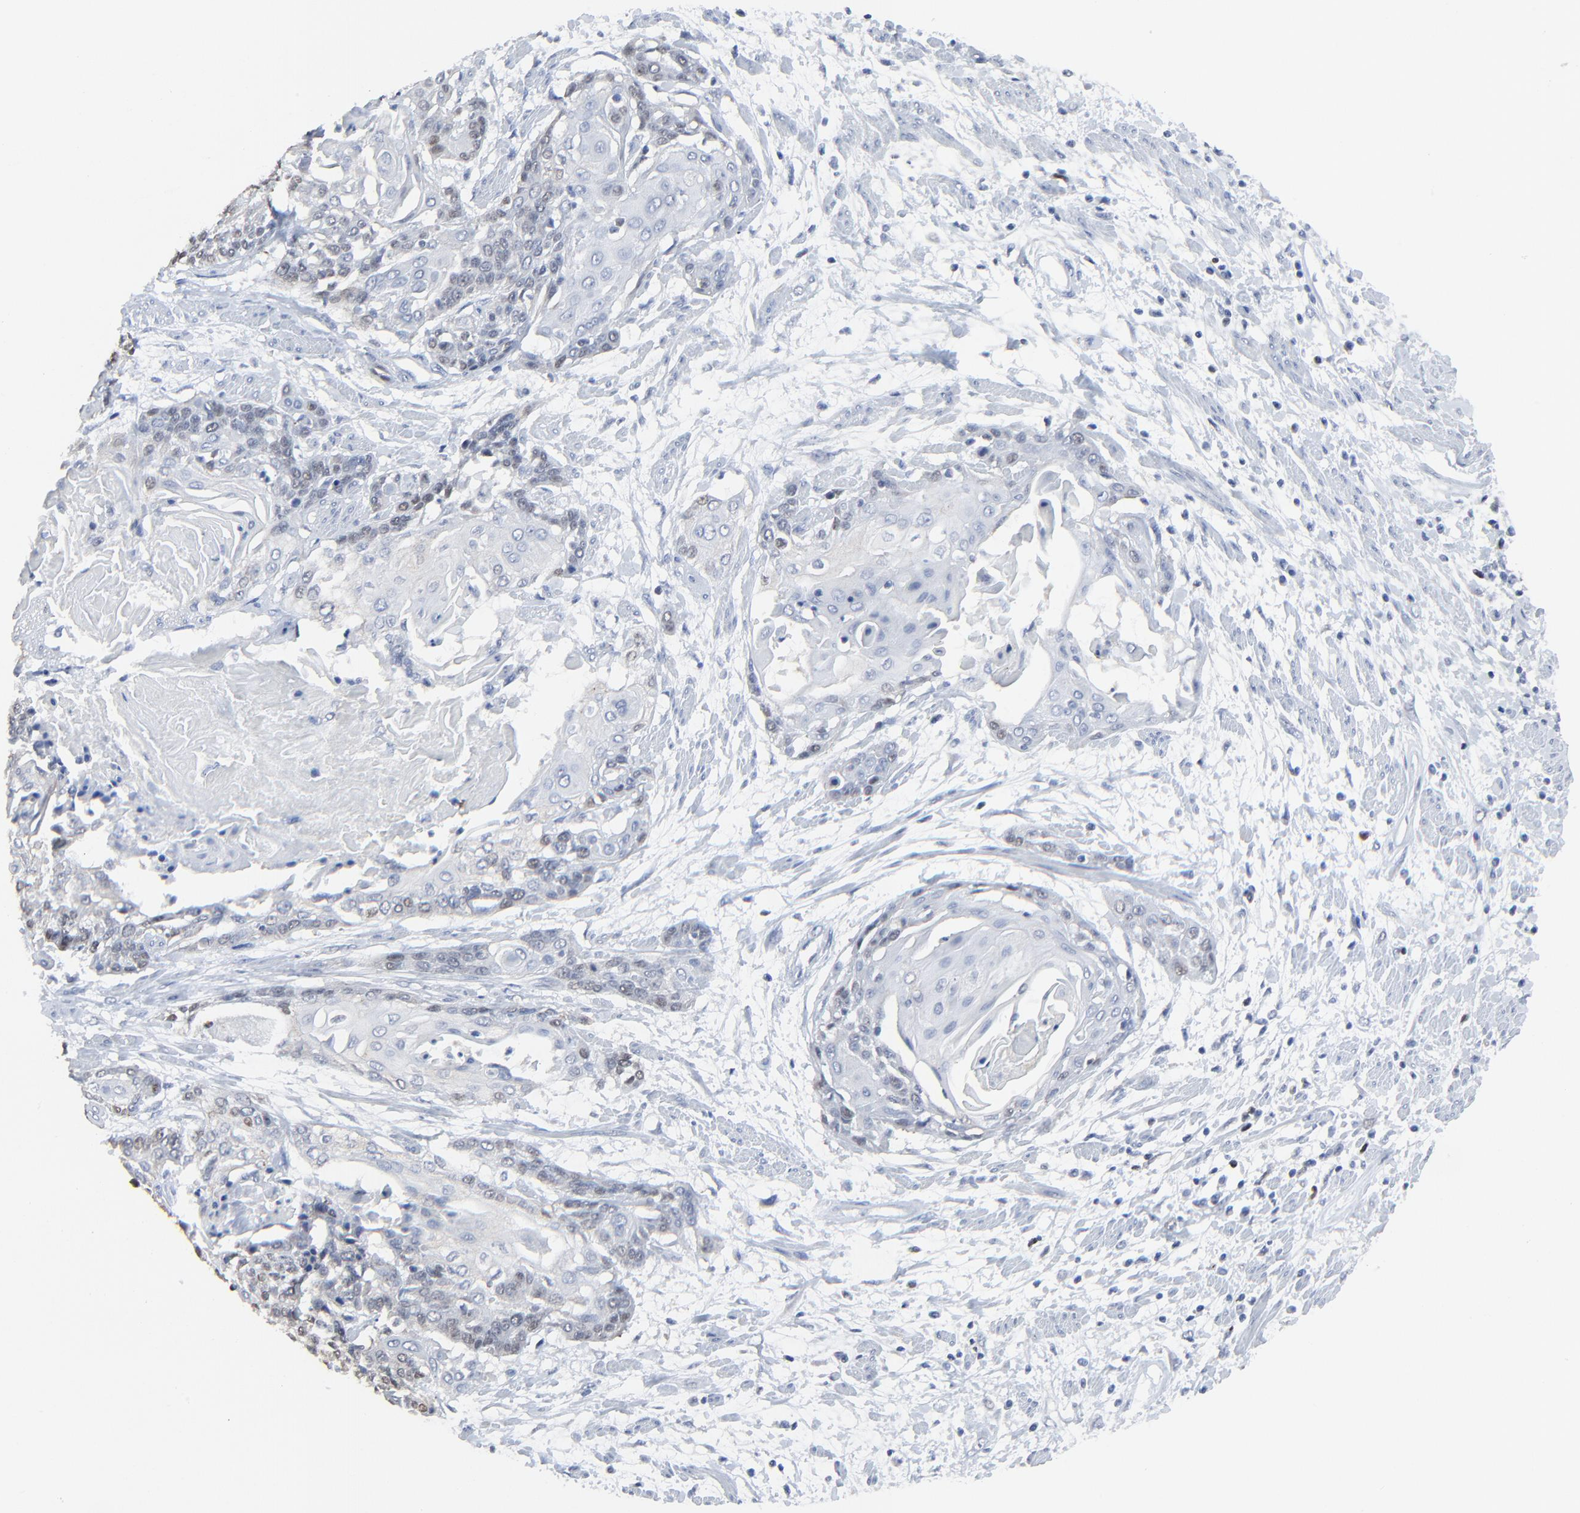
{"staining": {"intensity": "weak", "quantity": "<25%", "location": "nuclear"}, "tissue": "cervical cancer", "cell_type": "Tumor cells", "image_type": "cancer", "snomed": [{"axis": "morphology", "description": "Squamous cell carcinoma, NOS"}, {"axis": "topography", "description": "Cervix"}], "caption": "There is no significant staining in tumor cells of cervical squamous cell carcinoma.", "gene": "BIRC3", "patient": {"sex": "female", "age": 57}}